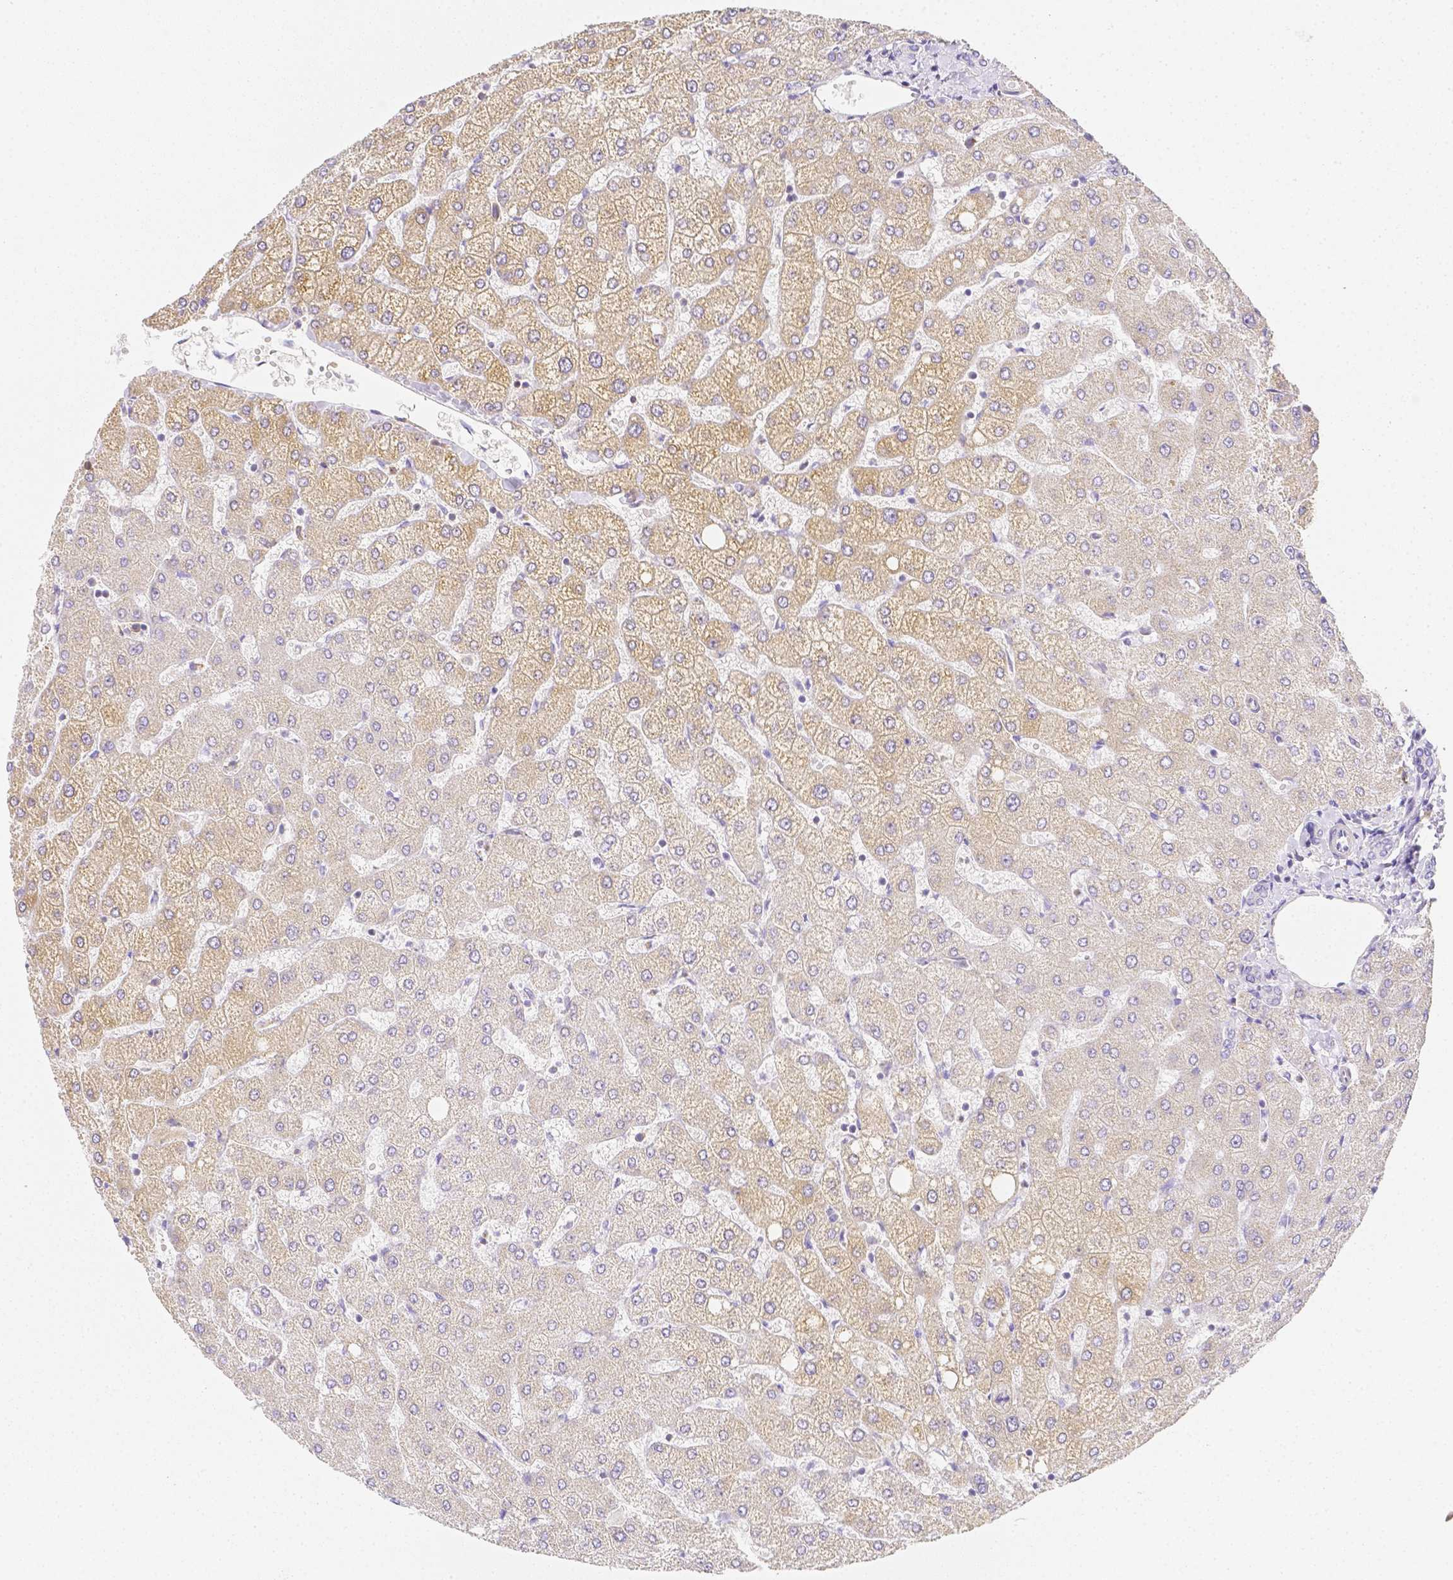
{"staining": {"intensity": "negative", "quantity": "none", "location": "none"}, "tissue": "liver", "cell_type": "Cholangiocytes", "image_type": "normal", "snomed": [{"axis": "morphology", "description": "Normal tissue, NOS"}, {"axis": "topography", "description": "Liver"}], "caption": "The immunohistochemistry (IHC) micrograph has no significant staining in cholangiocytes of liver.", "gene": "ASAH2B", "patient": {"sex": "female", "age": 54}}